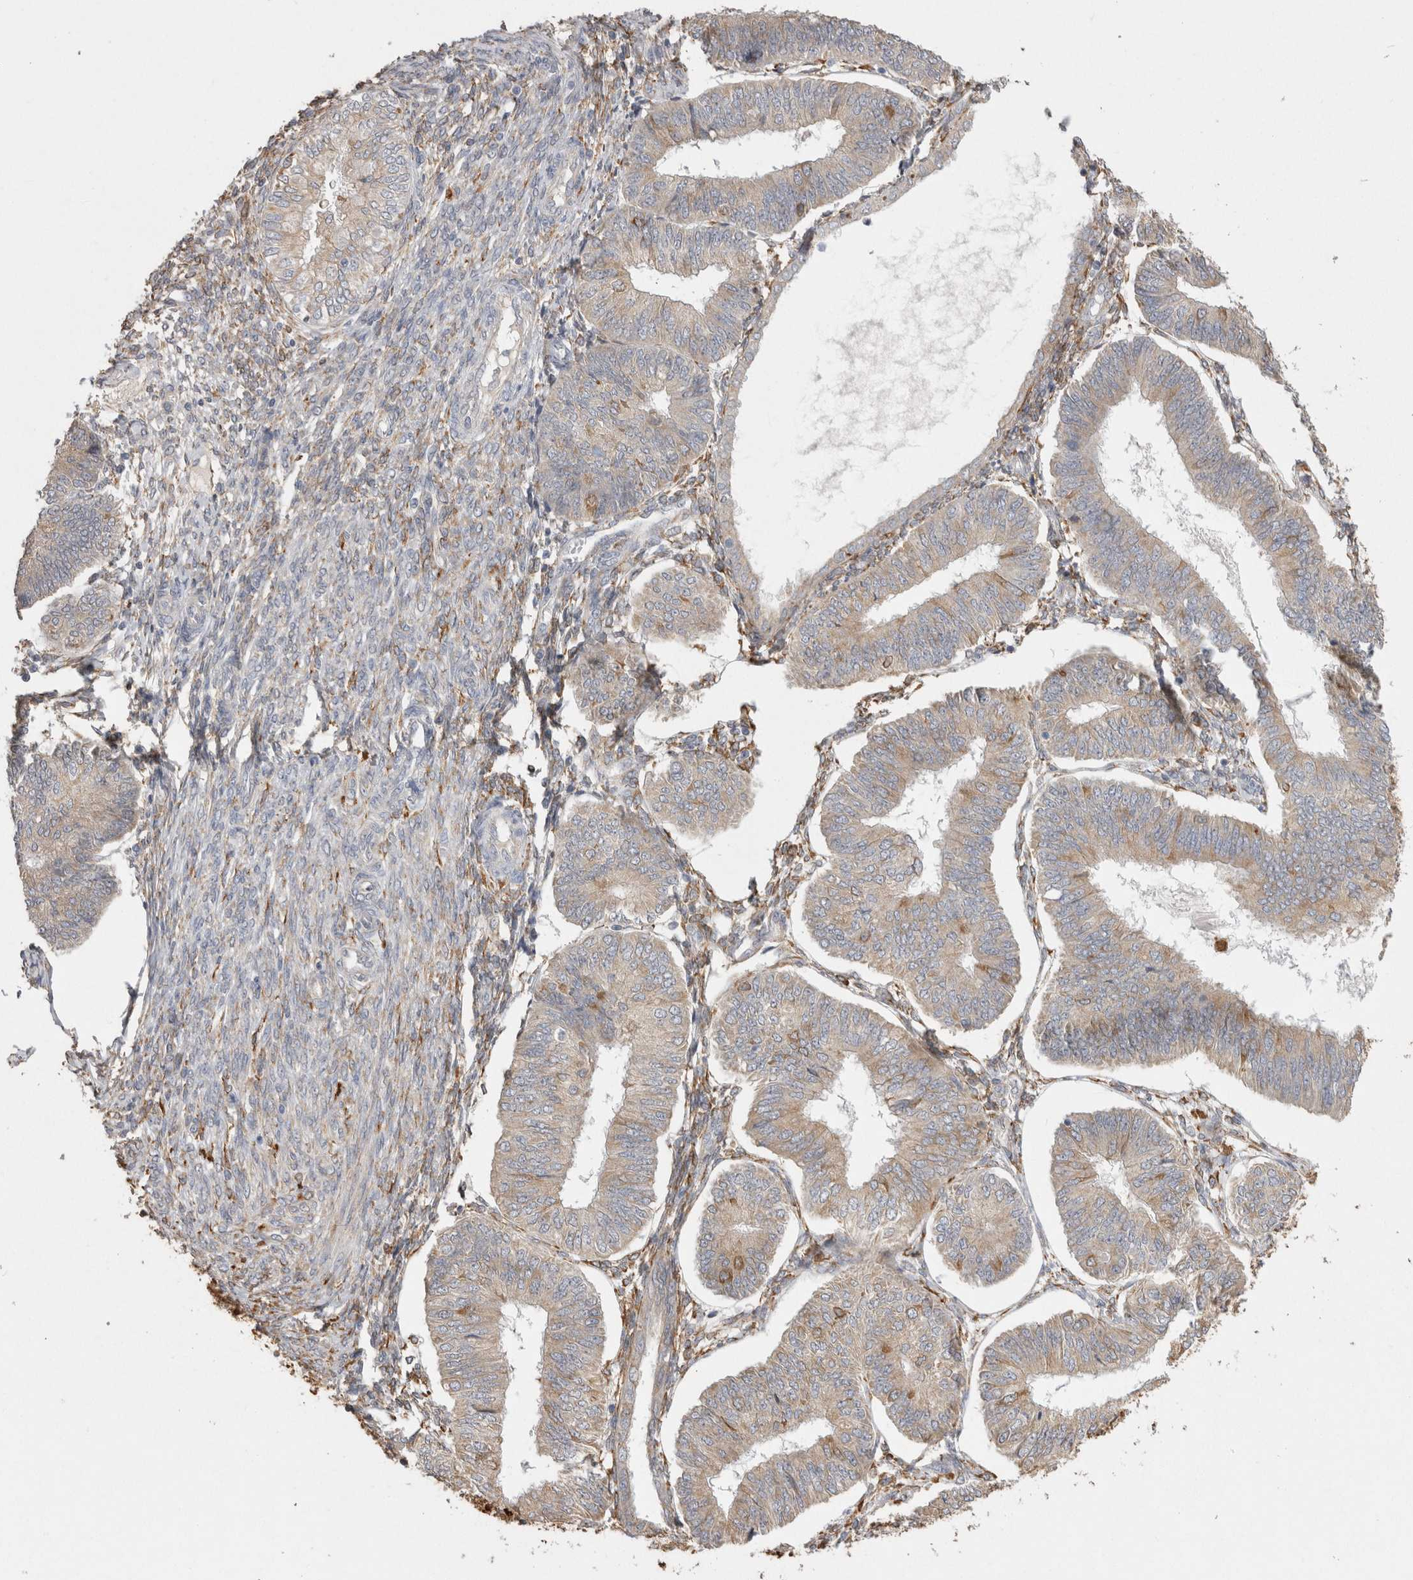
{"staining": {"intensity": "weak", "quantity": ">75%", "location": "cytoplasmic/membranous"}, "tissue": "endometrial cancer", "cell_type": "Tumor cells", "image_type": "cancer", "snomed": [{"axis": "morphology", "description": "Adenocarcinoma, NOS"}, {"axis": "topography", "description": "Endometrium"}], "caption": "Tumor cells show weak cytoplasmic/membranous staining in approximately >75% of cells in endometrial cancer (adenocarcinoma). The protein of interest is stained brown, and the nuclei are stained in blue (DAB (3,3'-diaminobenzidine) IHC with brightfield microscopy, high magnification).", "gene": "LRPAP1", "patient": {"sex": "female", "age": 58}}